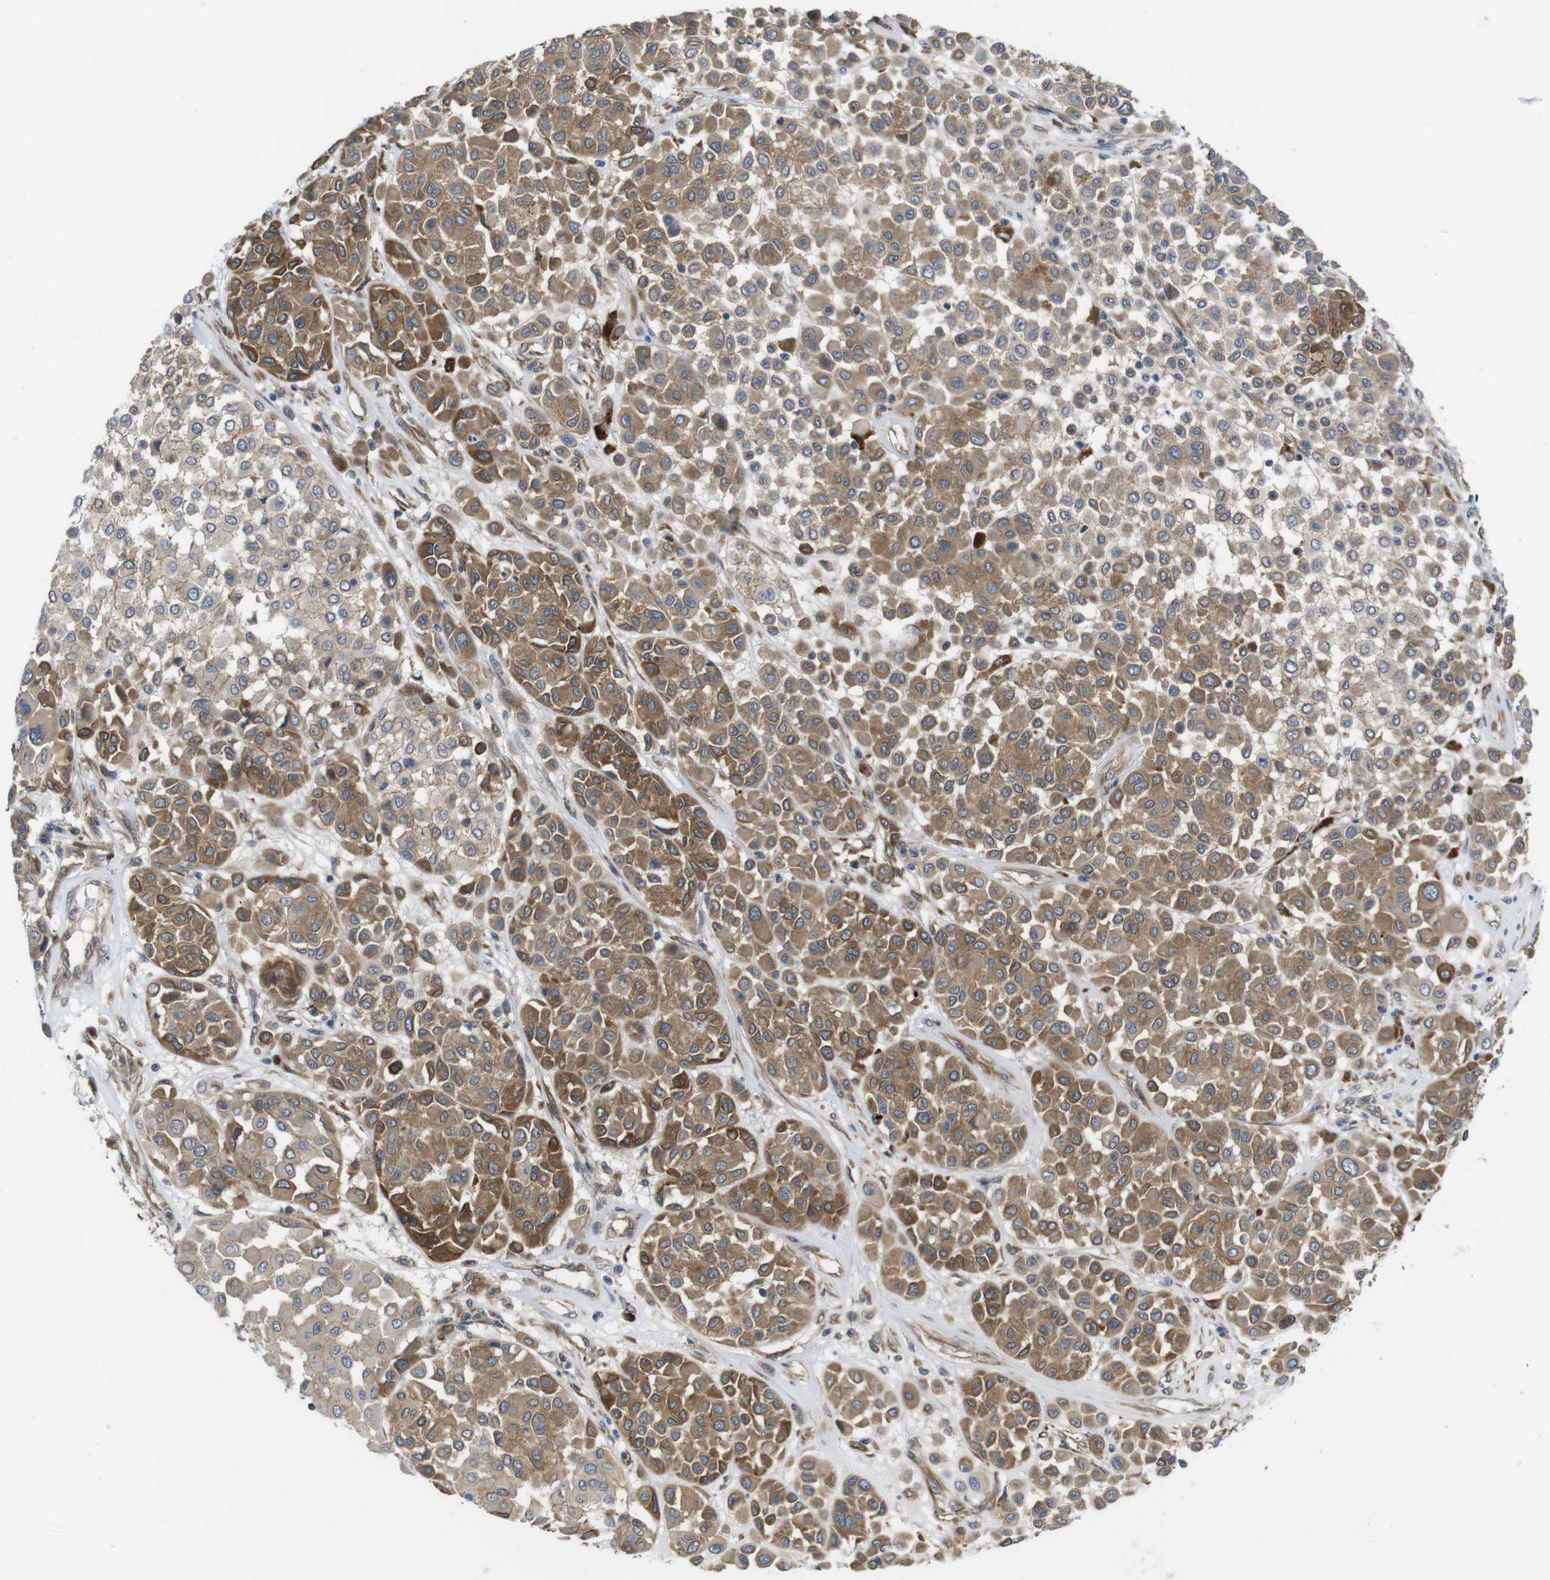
{"staining": {"intensity": "moderate", "quantity": ">75%", "location": "cytoplasmic/membranous"}, "tissue": "melanoma", "cell_type": "Tumor cells", "image_type": "cancer", "snomed": [{"axis": "morphology", "description": "Malignant melanoma, Metastatic site"}, {"axis": "topography", "description": "Soft tissue"}], "caption": "Immunohistochemistry (IHC) image of neoplastic tissue: melanoma stained using IHC reveals medium levels of moderate protein expression localized specifically in the cytoplasmic/membranous of tumor cells, appearing as a cytoplasmic/membranous brown color.", "gene": "ZDHHC5", "patient": {"sex": "male", "age": 41}}